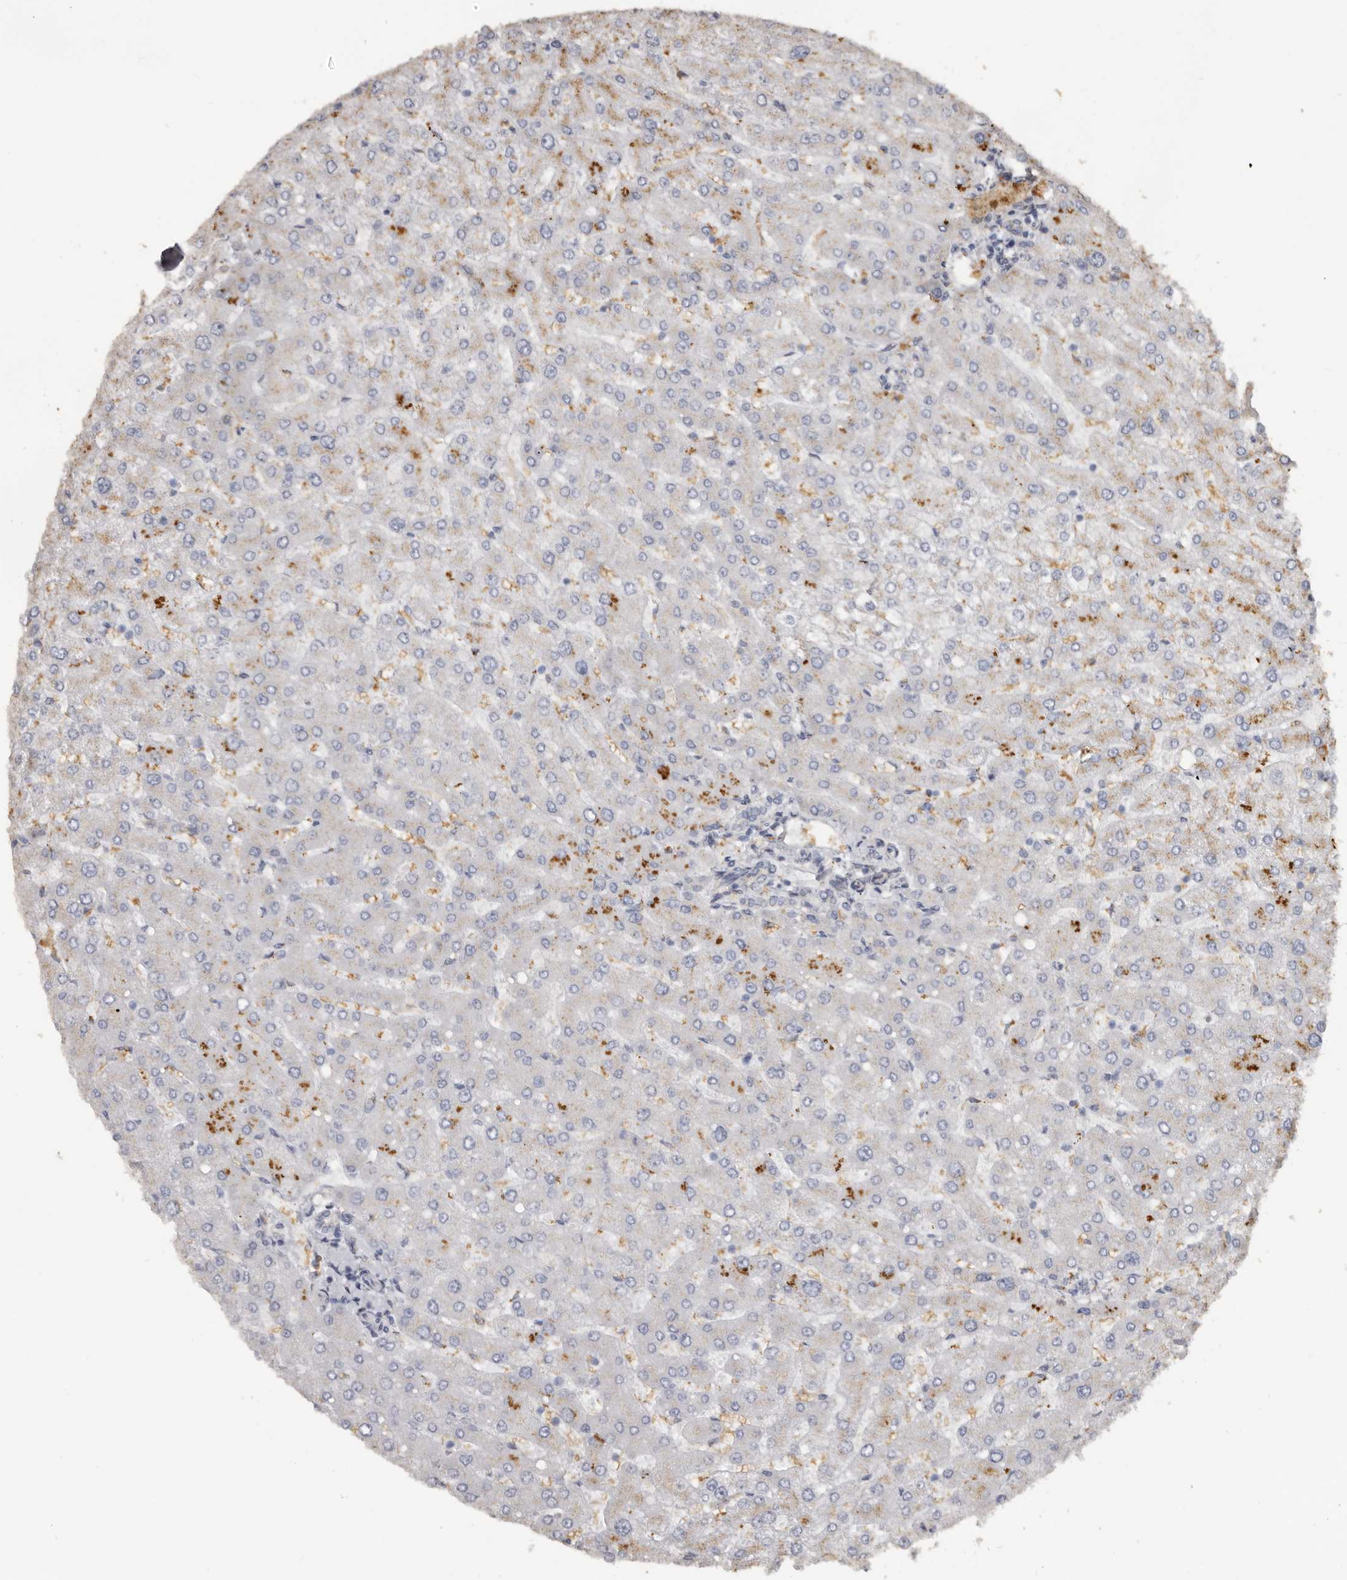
{"staining": {"intensity": "negative", "quantity": "none", "location": "none"}, "tissue": "liver", "cell_type": "Cholangiocytes", "image_type": "normal", "snomed": [{"axis": "morphology", "description": "Normal tissue, NOS"}, {"axis": "topography", "description": "Liver"}], "caption": "IHC of normal liver shows no positivity in cholangiocytes. (Brightfield microscopy of DAB immunohistochemistry (IHC) at high magnification).", "gene": "ENTREP1", "patient": {"sex": "male", "age": 55}}